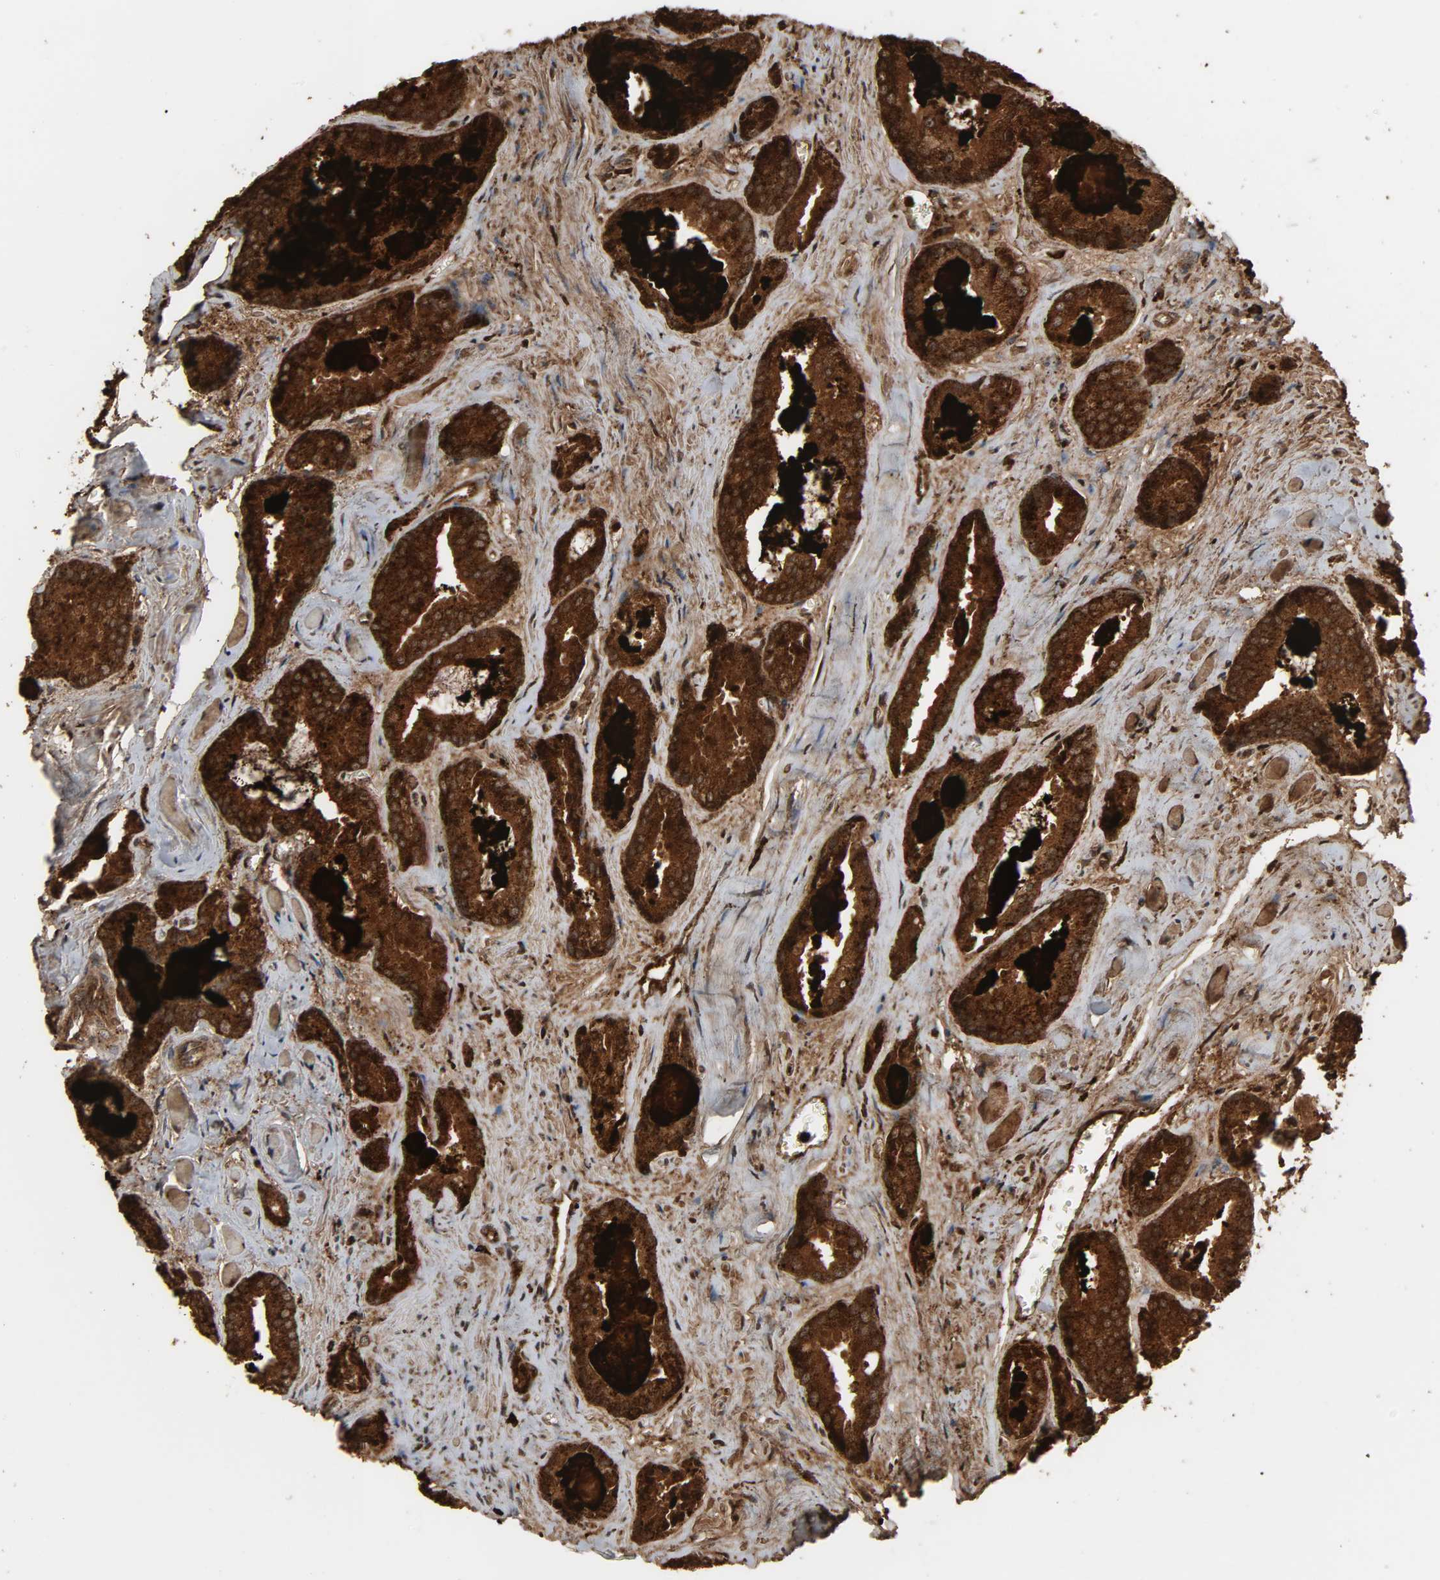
{"staining": {"intensity": "strong", "quantity": ">75%", "location": "cytoplasmic/membranous"}, "tissue": "prostate cancer", "cell_type": "Tumor cells", "image_type": "cancer", "snomed": [{"axis": "morphology", "description": "Adenocarcinoma, Low grade"}, {"axis": "topography", "description": "Prostate"}], "caption": "Tumor cells exhibit high levels of strong cytoplasmic/membranous staining in approximately >75% of cells in adenocarcinoma (low-grade) (prostate).", "gene": "PSAP", "patient": {"sex": "male", "age": 64}}